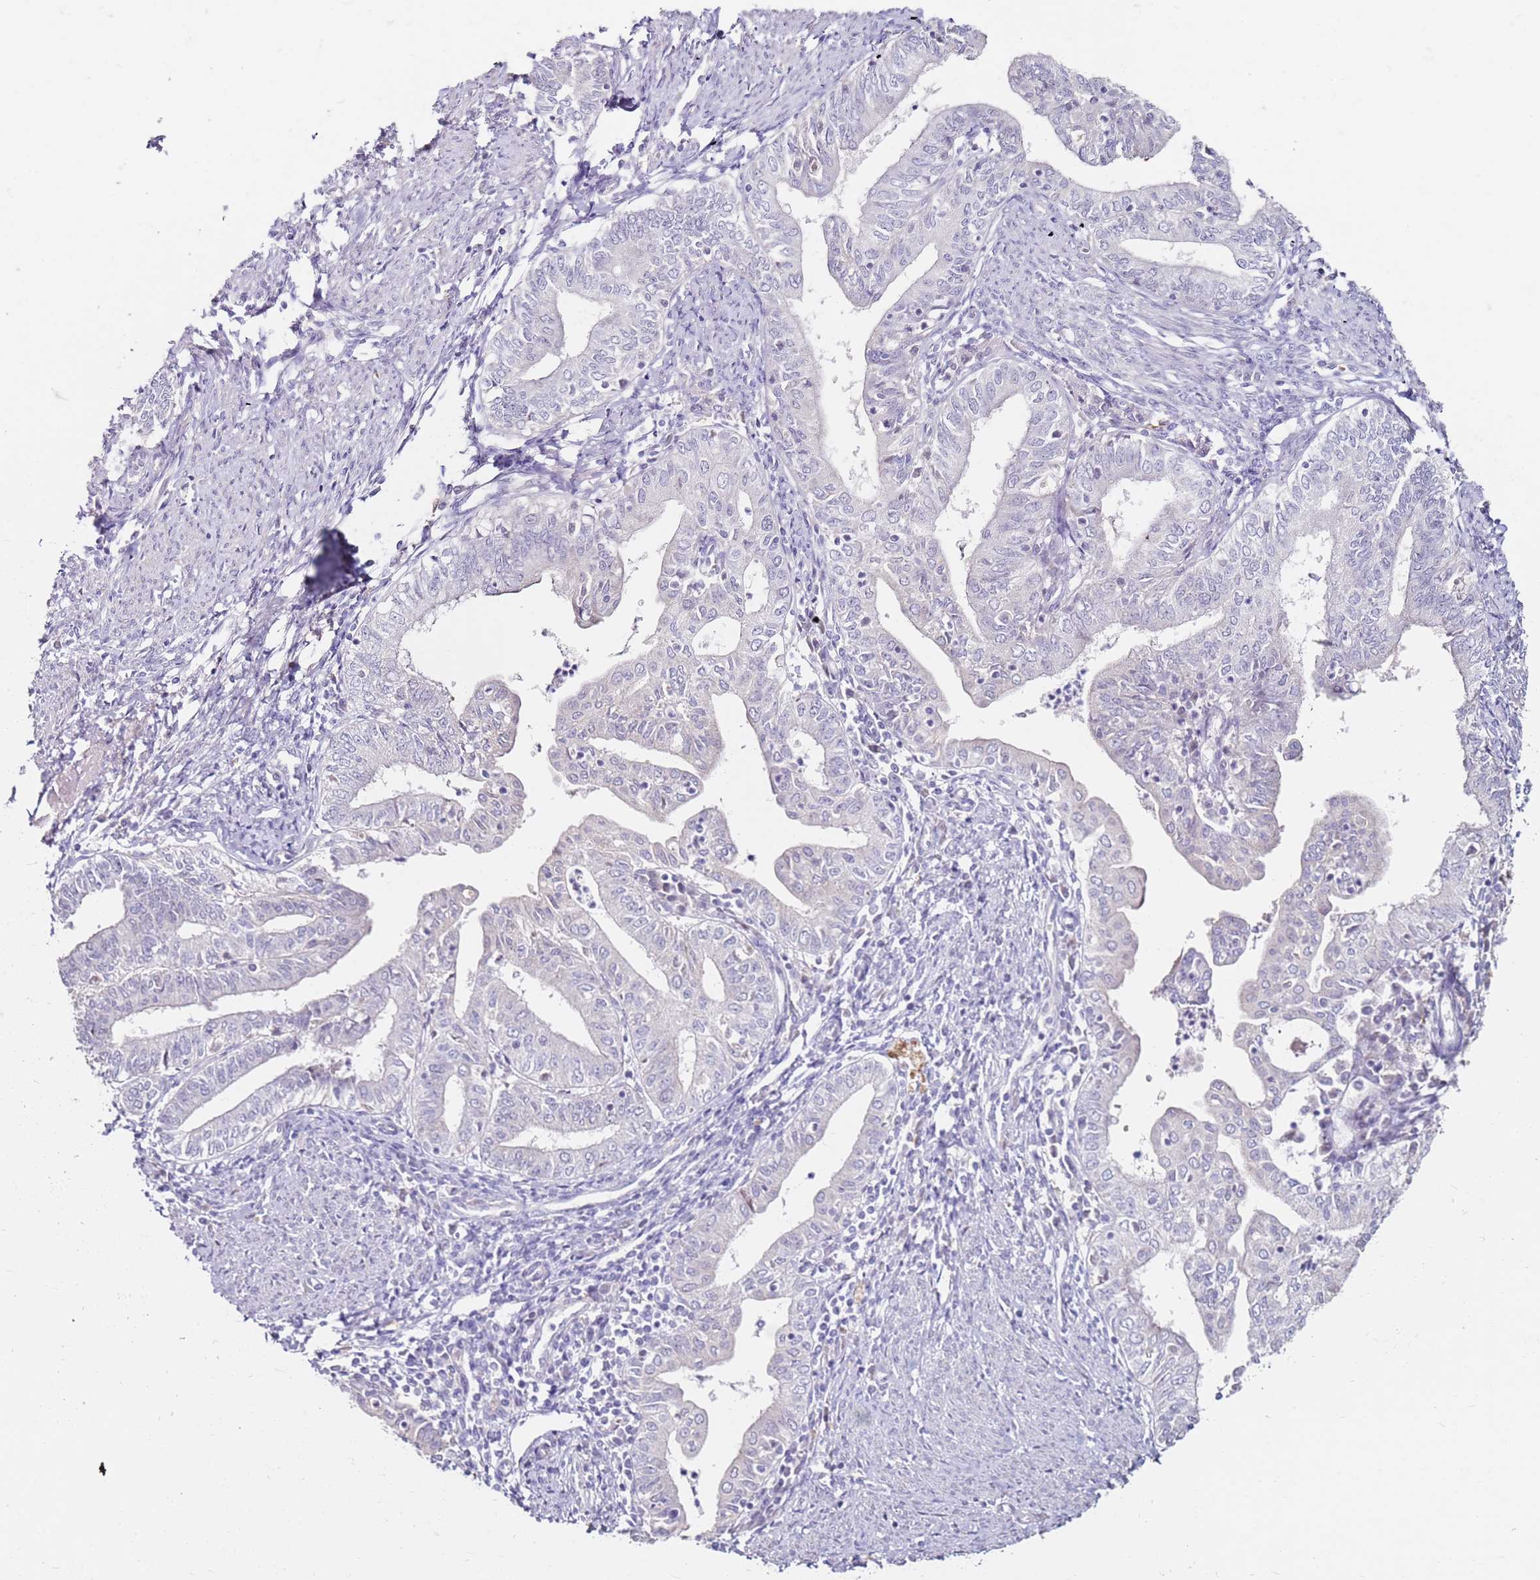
{"staining": {"intensity": "negative", "quantity": "none", "location": "none"}, "tissue": "endometrial cancer", "cell_type": "Tumor cells", "image_type": "cancer", "snomed": [{"axis": "morphology", "description": "Adenocarcinoma, NOS"}, {"axis": "topography", "description": "Endometrium"}], "caption": "DAB (3,3'-diaminobenzidine) immunohistochemical staining of human endometrial adenocarcinoma demonstrates no significant positivity in tumor cells.", "gene": "RARS2", "patient": {"sex": "female", "age": 66}}